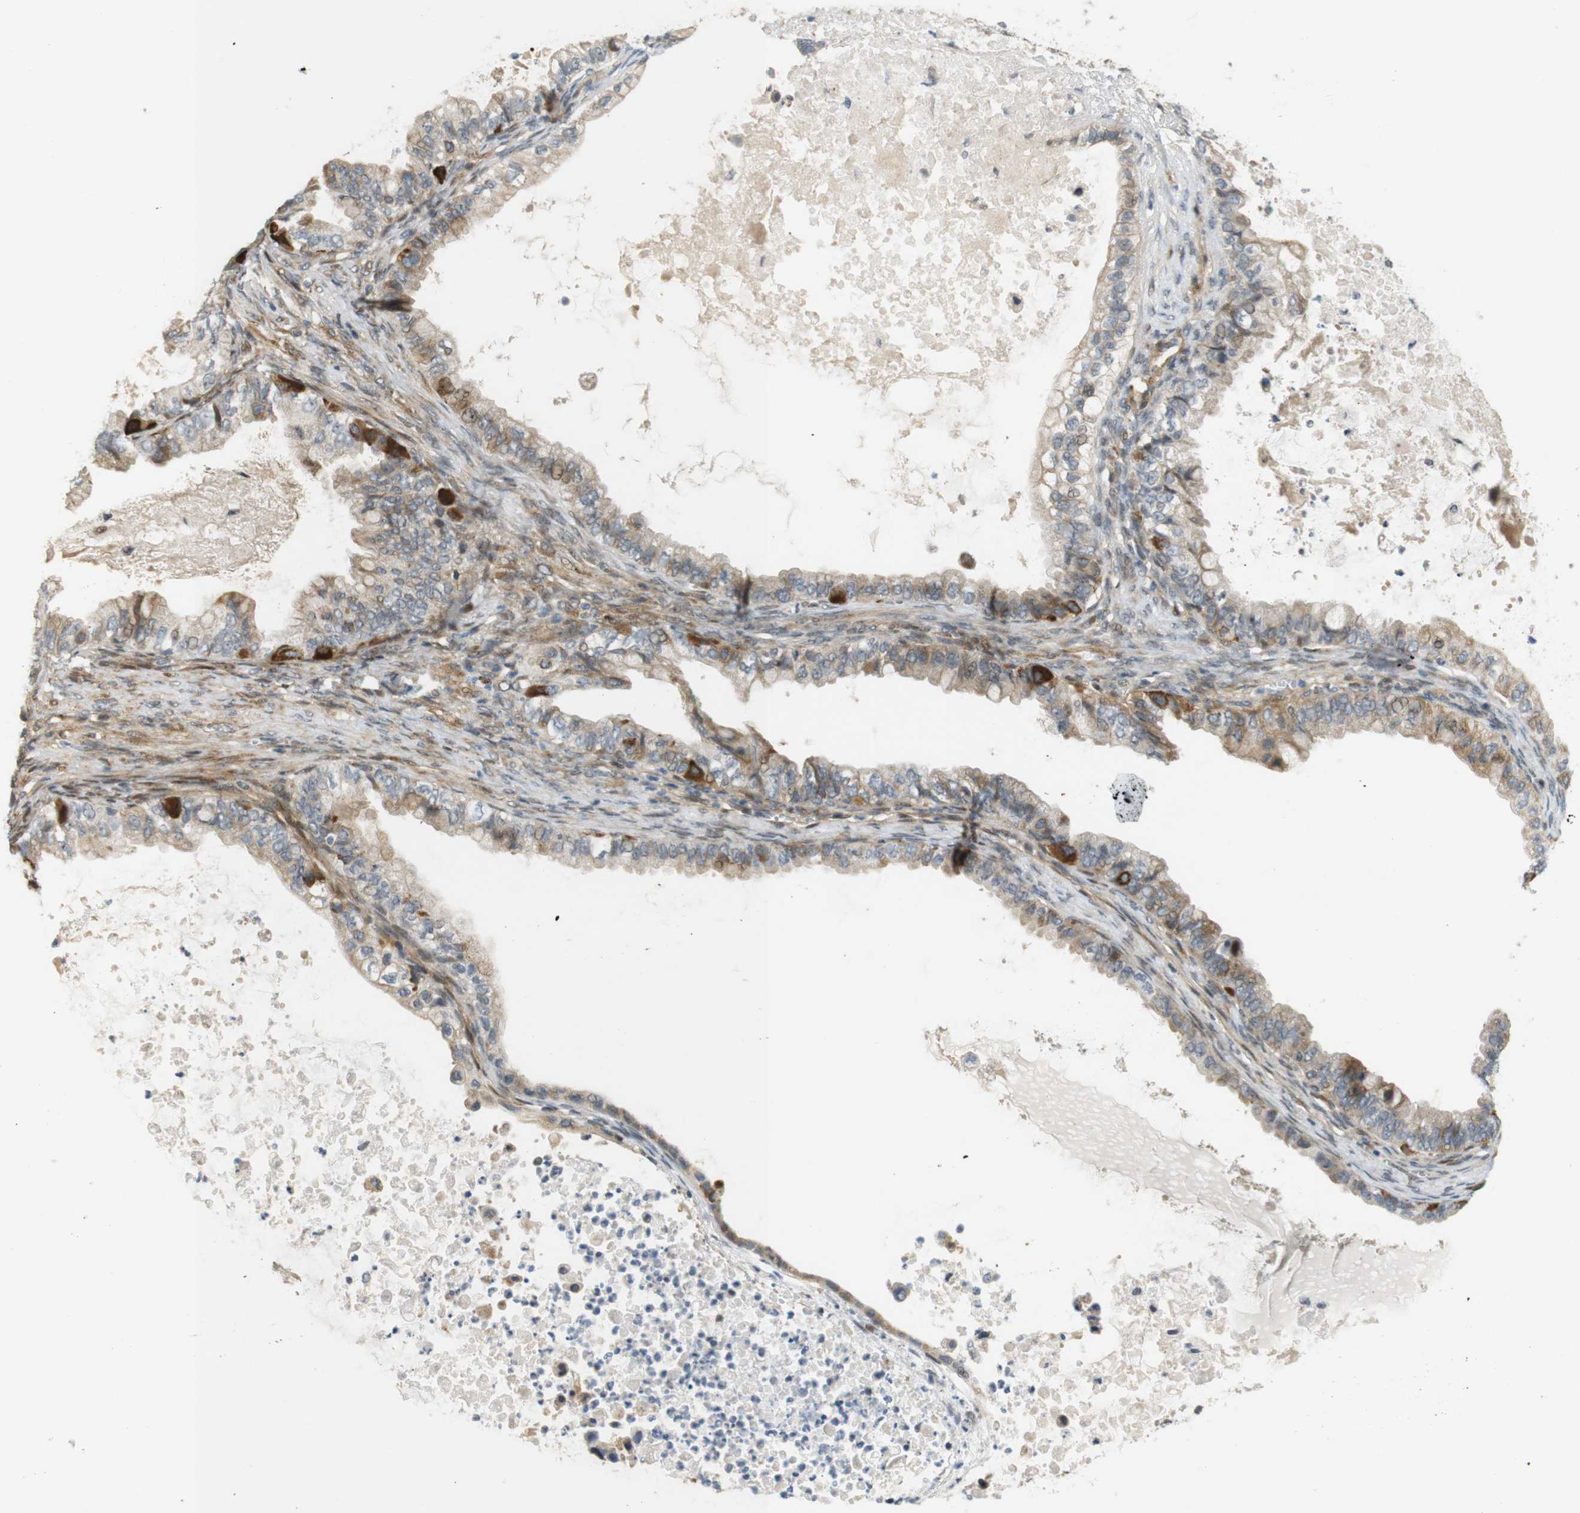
{"staining": {"intensity": "moderate", "quantity": "25%-75%", "location": "cytoplasmic/membranous,nuclear"}, "tissue": "ovarian cancer", "cell_type": "Tumor cells", "image_type": "cancer", "snomed": [{"axis": "morphology", "description": "Cystadenocarcinoma, mucinous, NOS"}, {"axis": "topography", "description": "Ovary"}], "caption": "IHC image of human ovarian cancer stained for a protein (brown), which reveals medium levels of moderate cytoplasmic/membranous and nuclear expression in about 25%-75% of tumor cells.", "gene": "TSPAN9", "patient": {"sex": "female", "age": 80}}